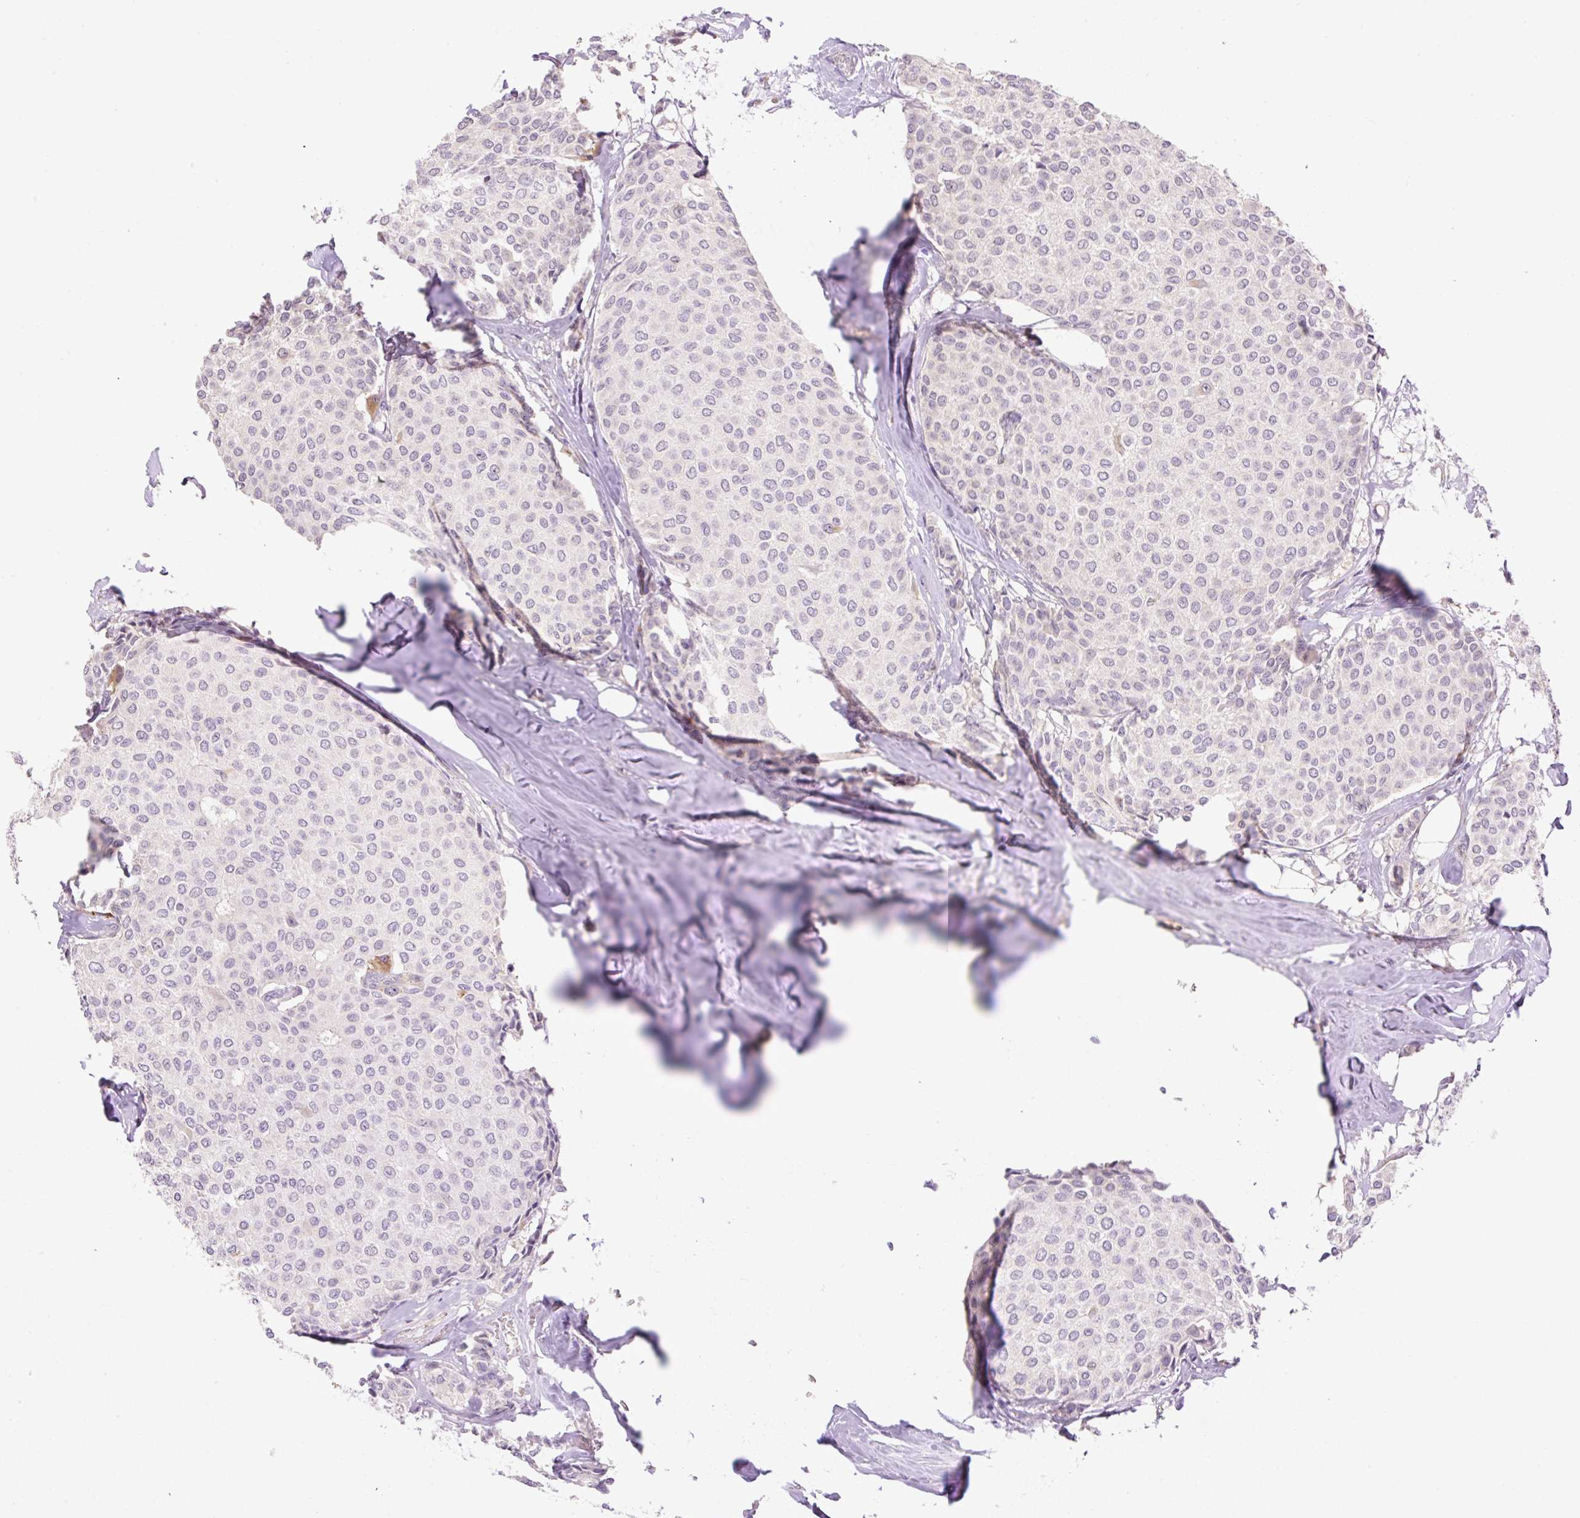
{"staining": {"intensity": "negative", "quantity": "none", "location": "none"}, "tissue": "breast cancer", "cell_type": "Tumor cells", "image_type": "cancer", "snomed": [{"axis": "morphology", "description": "Duct carcinoma"}, {"axis": "topography", "description": "Breast"}], "caption": "High magnification brightfield microscopy of breast cancer (intraductal carcinoma) stained with DAB (brown) and counterstained with hematoxylin (blue): tumor cells show no significant positivity. (Immunohistochemistry, brightfield microscopy, high magnification).", "gene": "HABP4", "patient": {"sex": "female", "age": 47}}